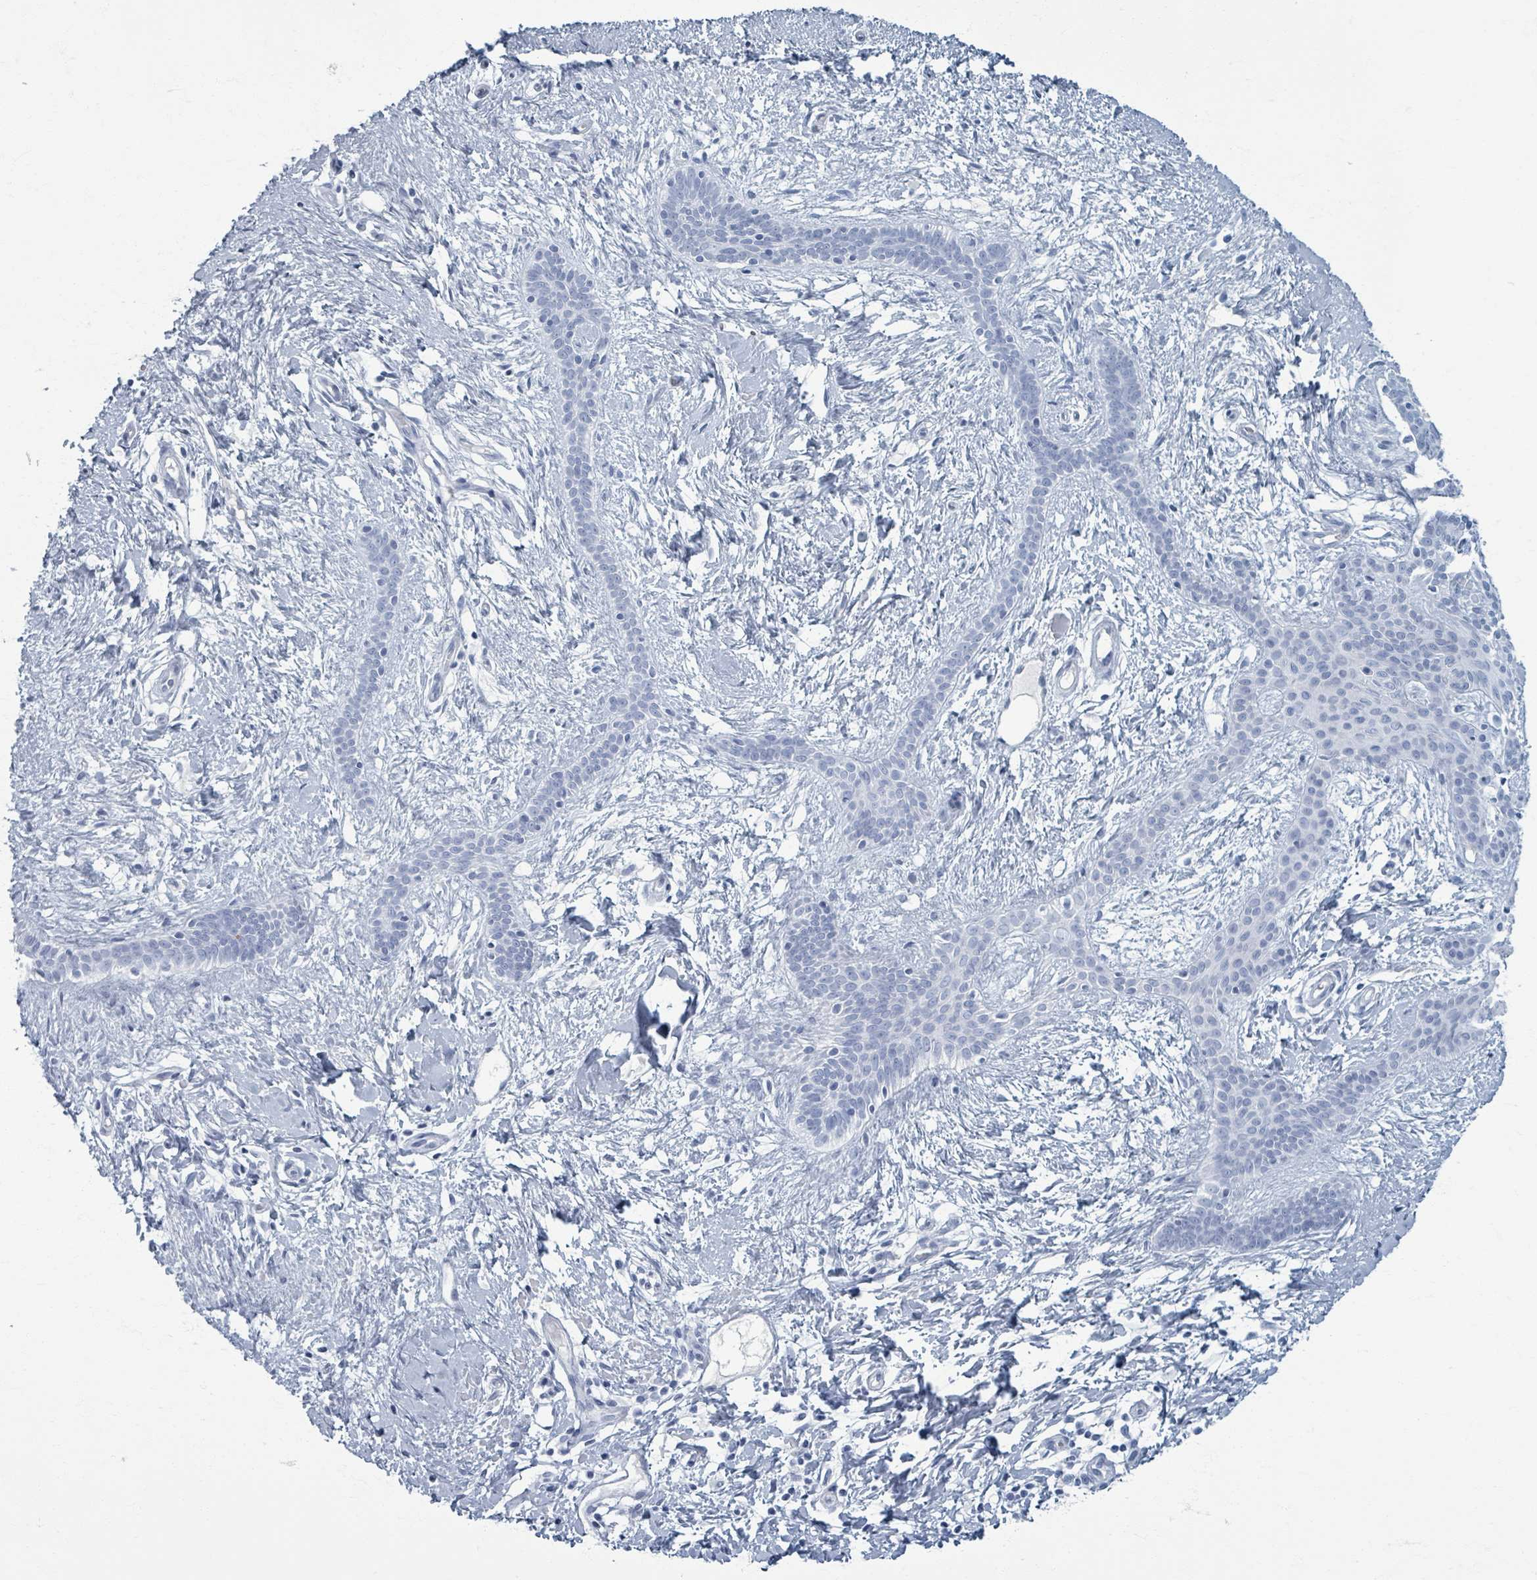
{"staining": {"intensity": "negative", "quantity": "none", "location": "none"}, "tissue": "skin cancer", "cell_type": "Tumor cells", "image_type": "cancer", "snomed": [{"axis": "morphology", "description": "Basal cell carcinoma"}, {"axis": "topography", "description": "Skin"}], "caption": "Immunohistochemistry (IHC) of human skin cancer (basal cell carcinoma) demonstrates no positivity in tumor cells.", "gene": "TAS2R1", "patient": {"sex": "male", "age": 78}}